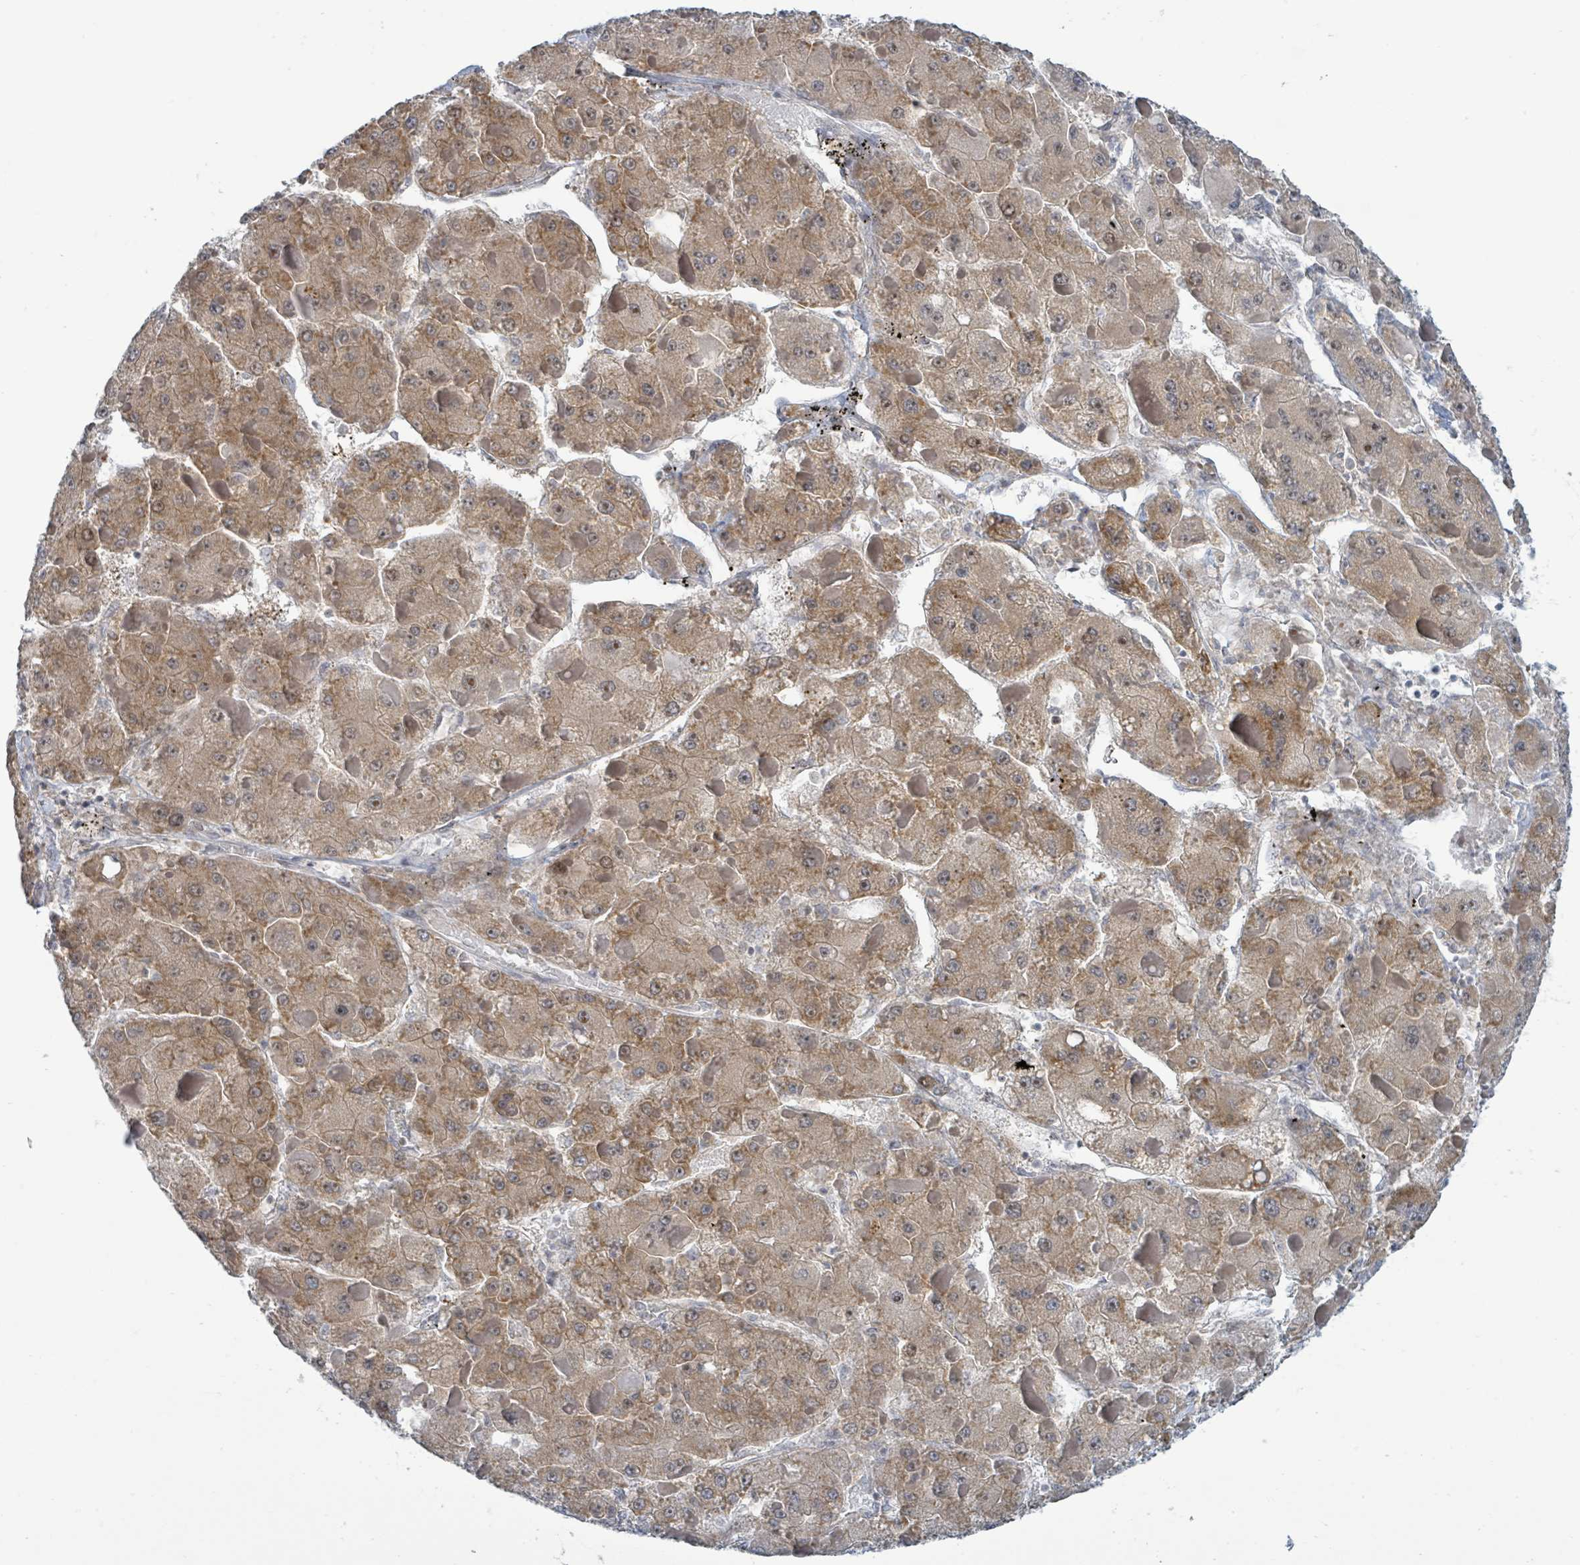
{"staining": {"intensity": "moderate", "quantity": ">75%", "location": "cytoplasmic/membranous"}, "tissue": "liver cancer", "cell_type": "Tumor cells", "image_type": "cancer", "snomed": [{"axis": "morphology", "description": "Carcinoma, Hepatocellular, NOS"}, {"axis": "topography", "description": "Liver"}], "caption": "Protein staining exhibits moderate cytoplasmic/membranous staining in about >75% of tumor cells in liver hepatocellular carcinoma.", "gene": "RPL32", "patient": {"sex": "female", "age": 73}}